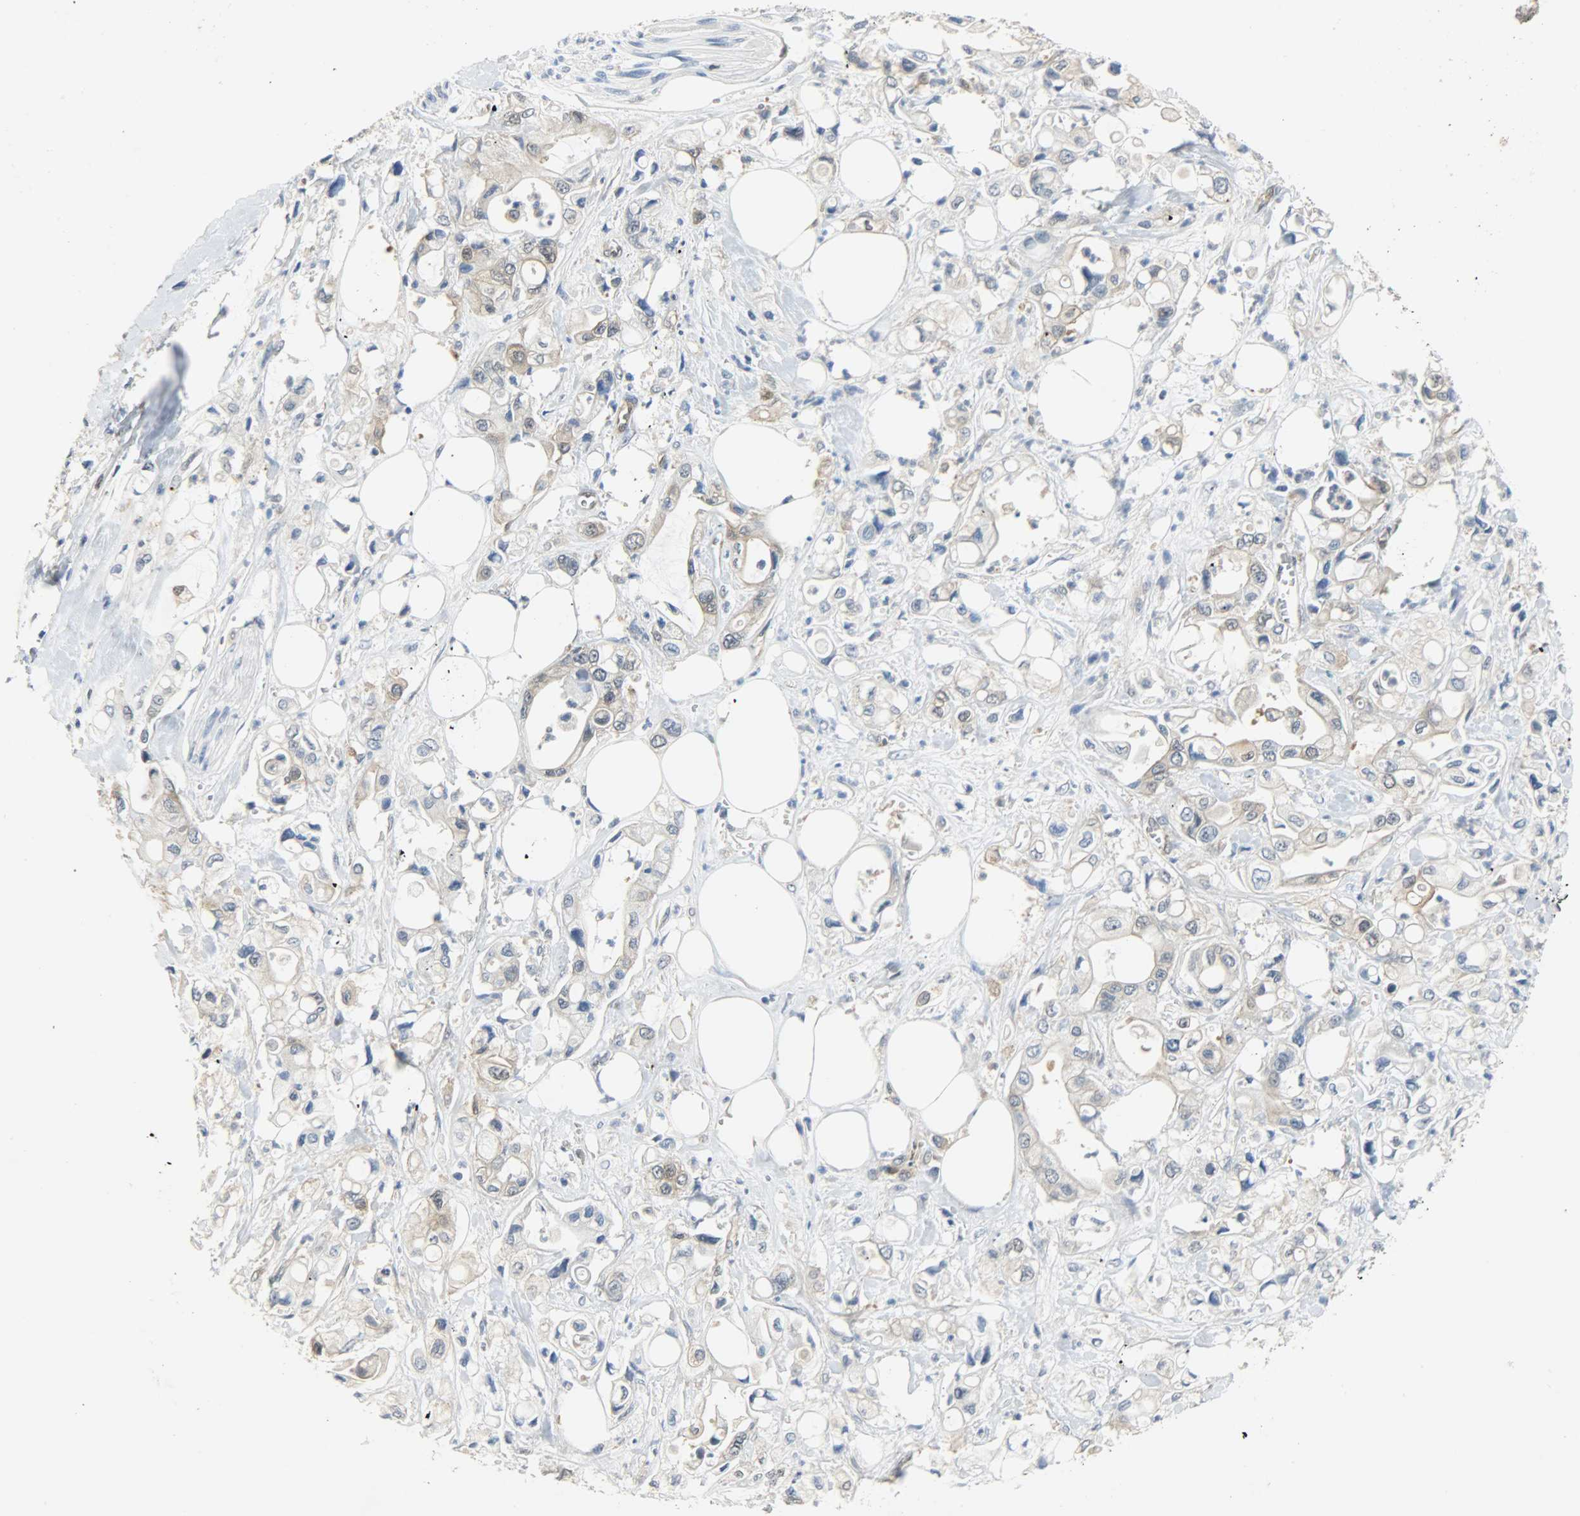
{"staining": {"intensity": "weak", "quantity": "25%-75%", "location": "cytoplasmic/membranous"}, "tissue": "pancreatic cancer", "cell_type": "Tumor cells", "image_type": "cancer", "snomed": [{"axis": "morphology", "description": "Adenocarcinoma, NOS"}, {"axis": "topography", "description": "Pancreas"}], "caption": "Tumor cells reveal low levels of weak cytoplasmic/membranous positivity in about 25%-75% of cells in human pancreatic cancer (adenocarcinoma). Nuclei are stained in blue.", "gene": "EIF4EBP1", "patient": {"sex": "male", "age": 70}}